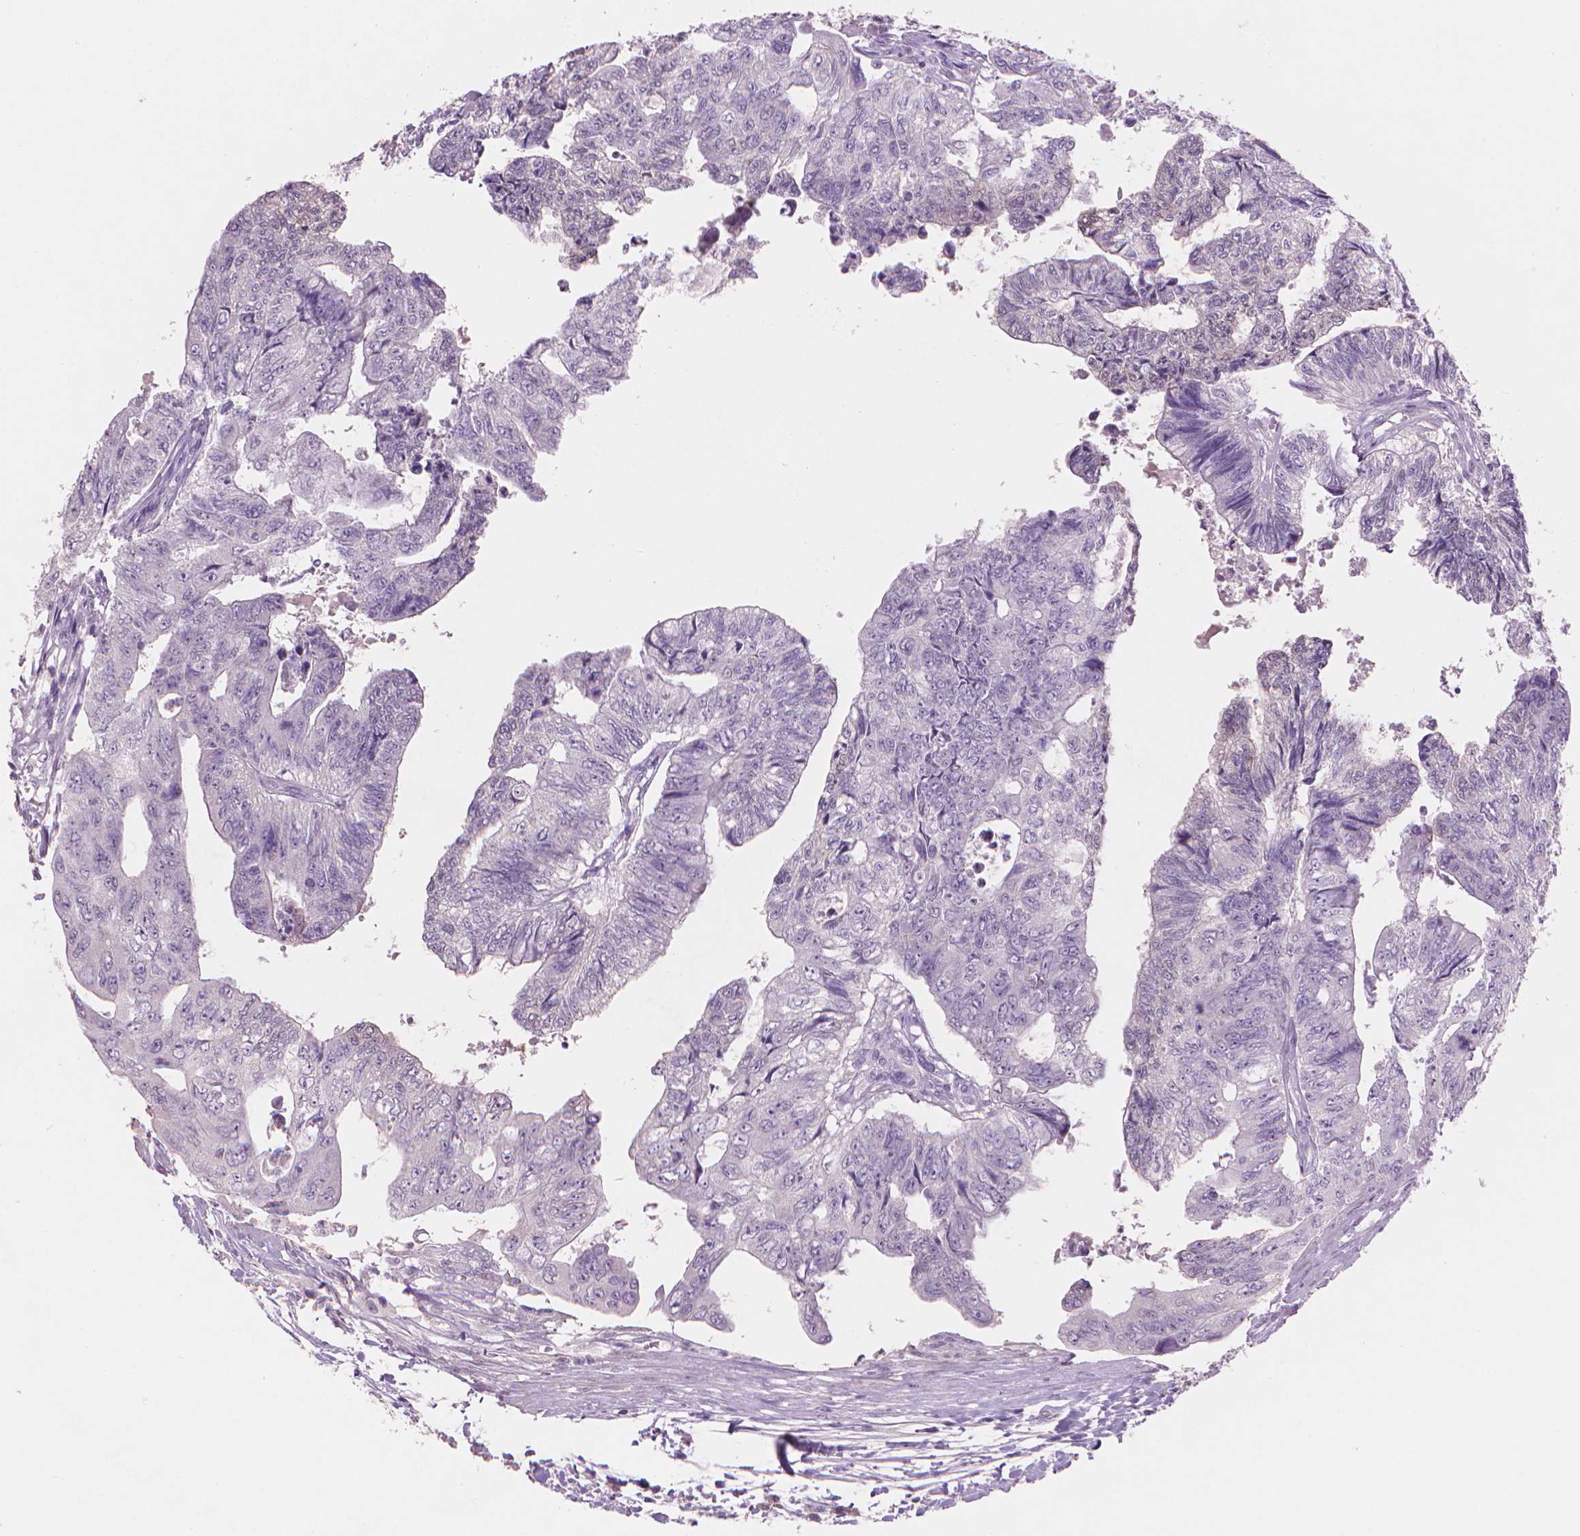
{"staining": {"intensity": "negative", "quantity": "none", "location": "none"}, "tissue": "colorectal cancer", "cell_type": "Tumor cells", "image_type": "cancer", "snomed": [{"axis": "morphology", "description": "Adenocarcinoma, NOS"}, {"axis": "topography", "description": "Colon"}], "caption": "A photomicrograph of human colorectal adenocarcinoma is negative for staining in tumor cells.", "gene": "ENO2", "patient": {"sex": "male", "age": 57}}